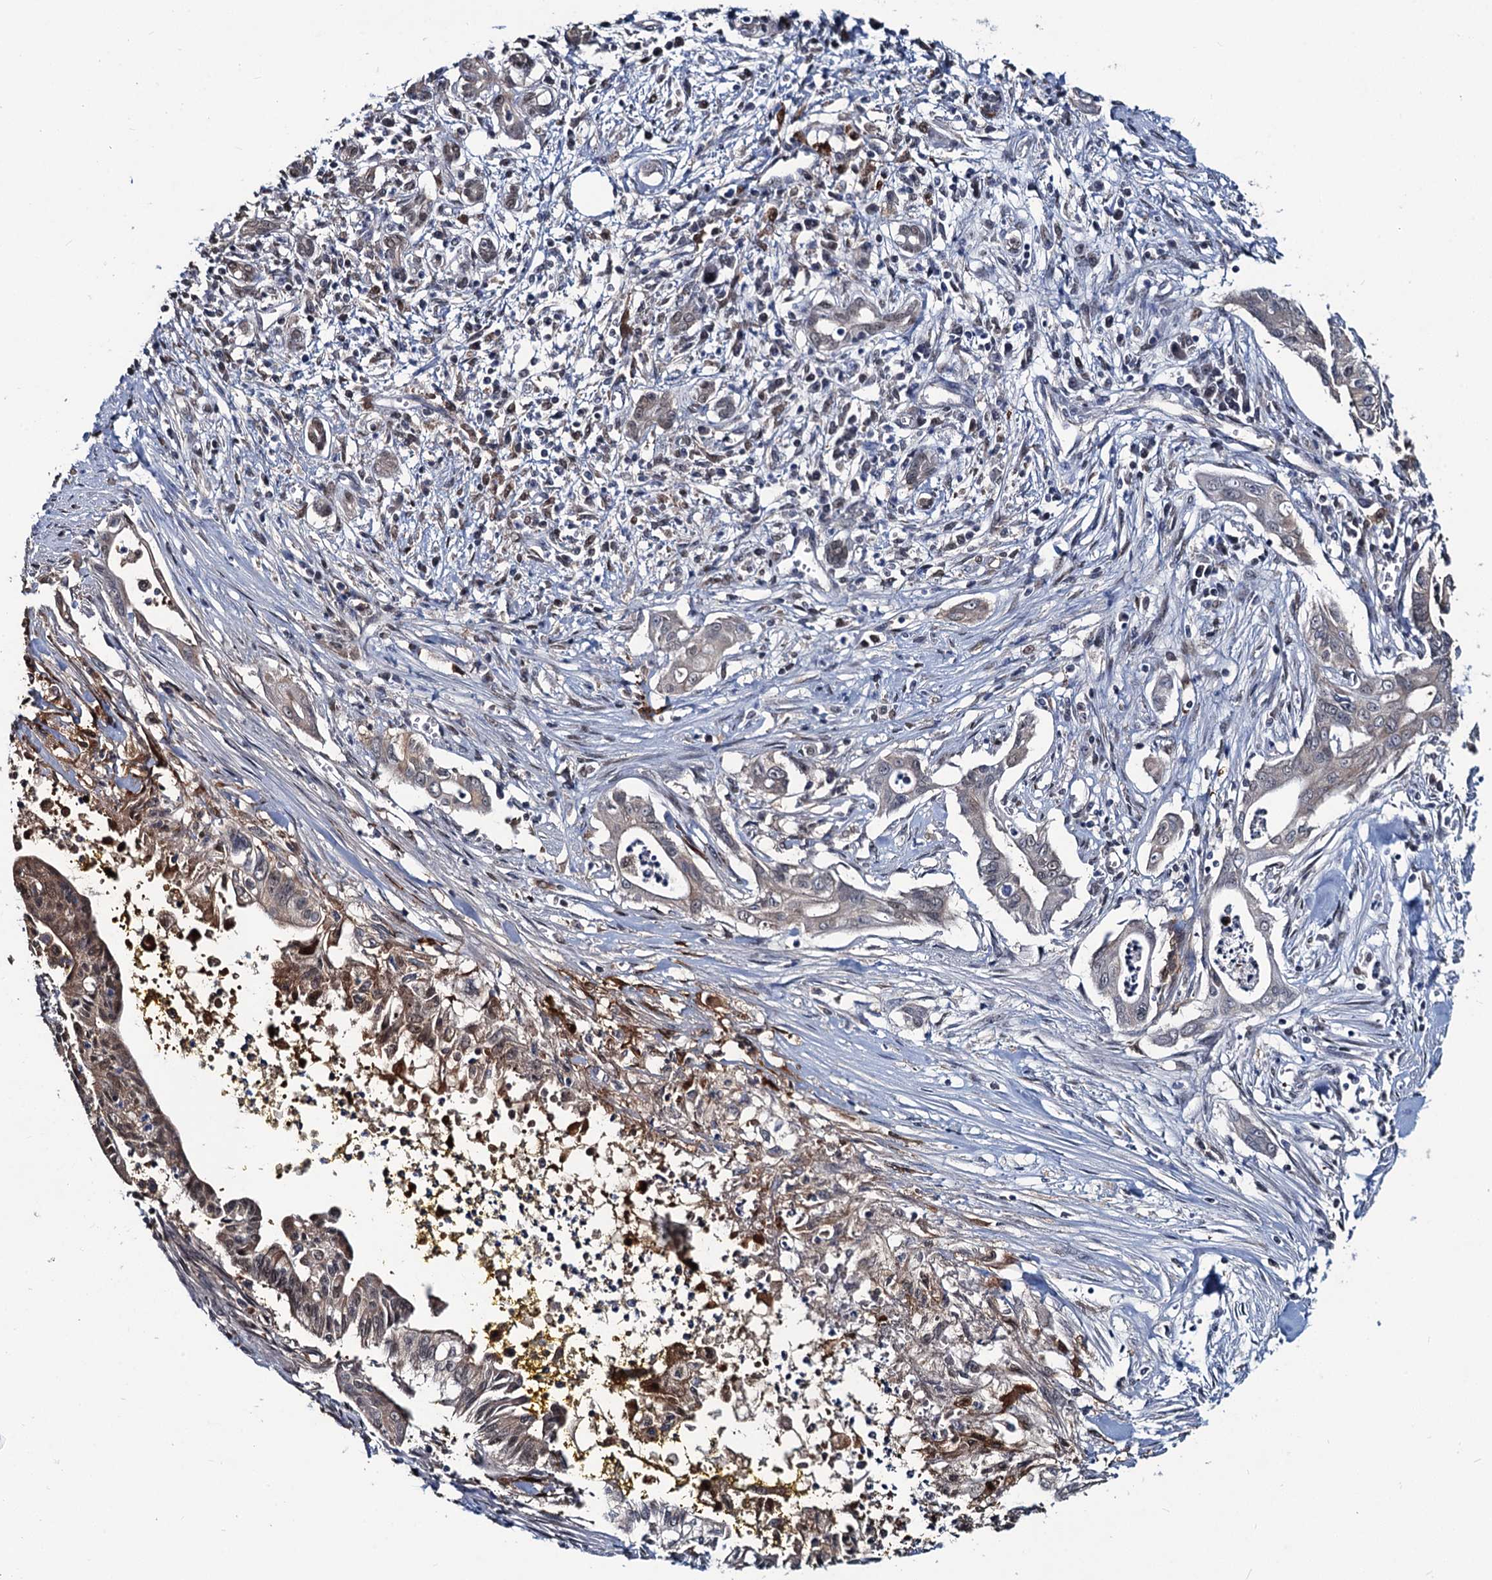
{"staining": {"intensity": "moderate", "quantity": "<25%", "location": "cytoplasmic/membranous"}, "tissue": "pancreatic cancer", "cell_type": "Tumor cells", "image_type": "cancer", "snomed": [{"axis": "morphology", "description": "Adenocarcinoma, NOS"}, {"axis": "topography", "description": "Pancreas"}], "caption": "IHC image of neoplastic tissue: pancreatic adenocarcinoma stained using immunohistochemistry reveals low levels of moderate protein expression localized specifically in the cytoplasmic/membranous of tumor cells, appearing as a cytoplasmic/membranous brown color.", "gene": "RTKN2", "patient": {"sex": "male", "age": 58}}